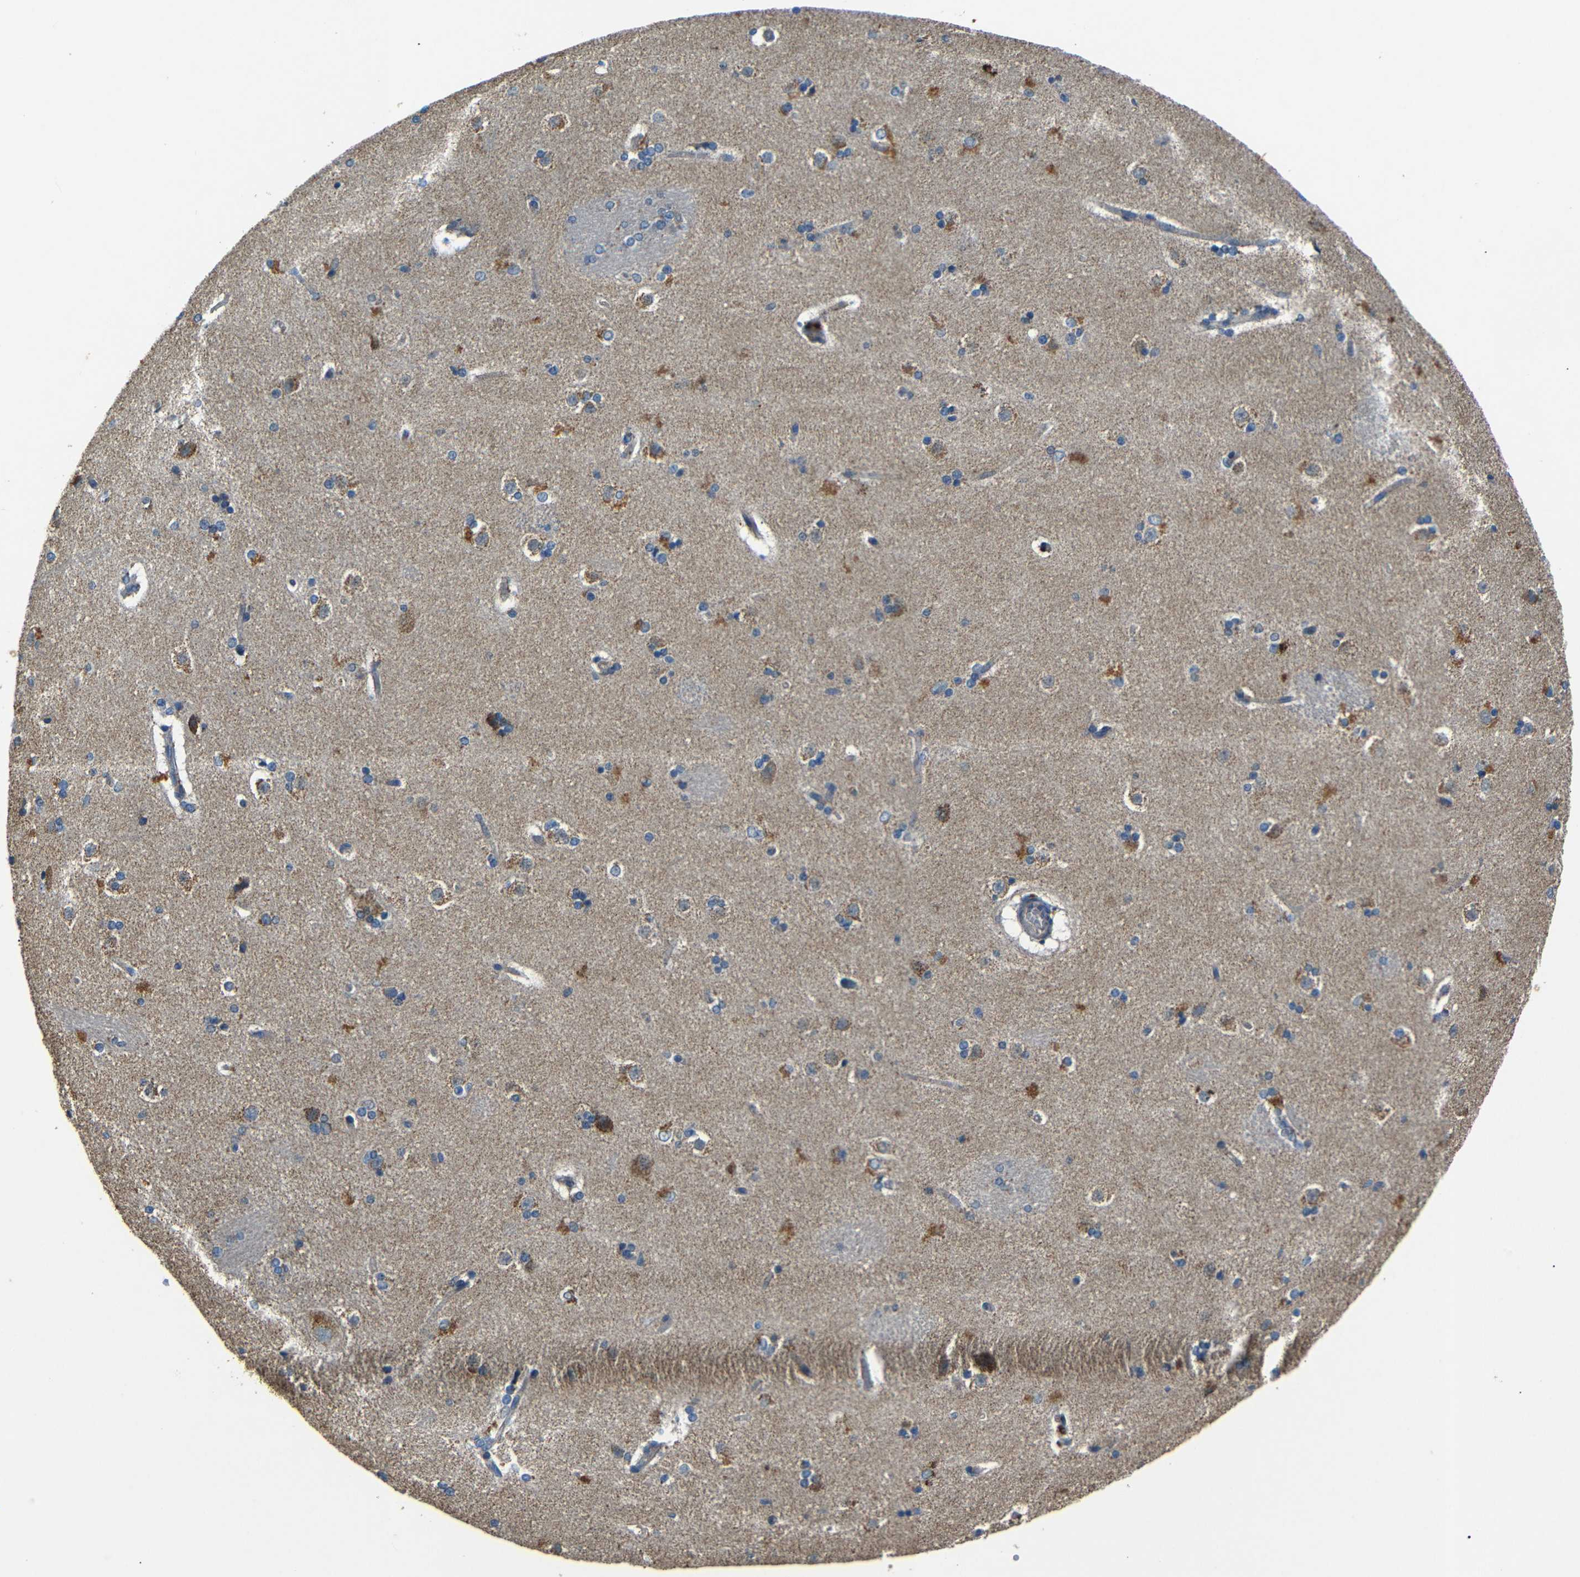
{"staining": {"intensity": "moderate", "quantity": "25%-75%", "location": "cytoplasmic/membranous"}, "tissue": "caudate", "cell_type": "Glial cells", "image_type": "normal", "snomed": [{"axis": "morphology", "description": "Normal tissue, NOS"}, {"axis": "topography", "description": "Lateral ventricle wall"}], "caption": "An immunohistochemistry histopathology image of unremarkable tissue is shown. Protein staining in brown labels moderate cytoplasmic/membranous positivity in caudate within glial cells.", "gene": "NETO2", "patient": {"sex": "female", "age": 19}}